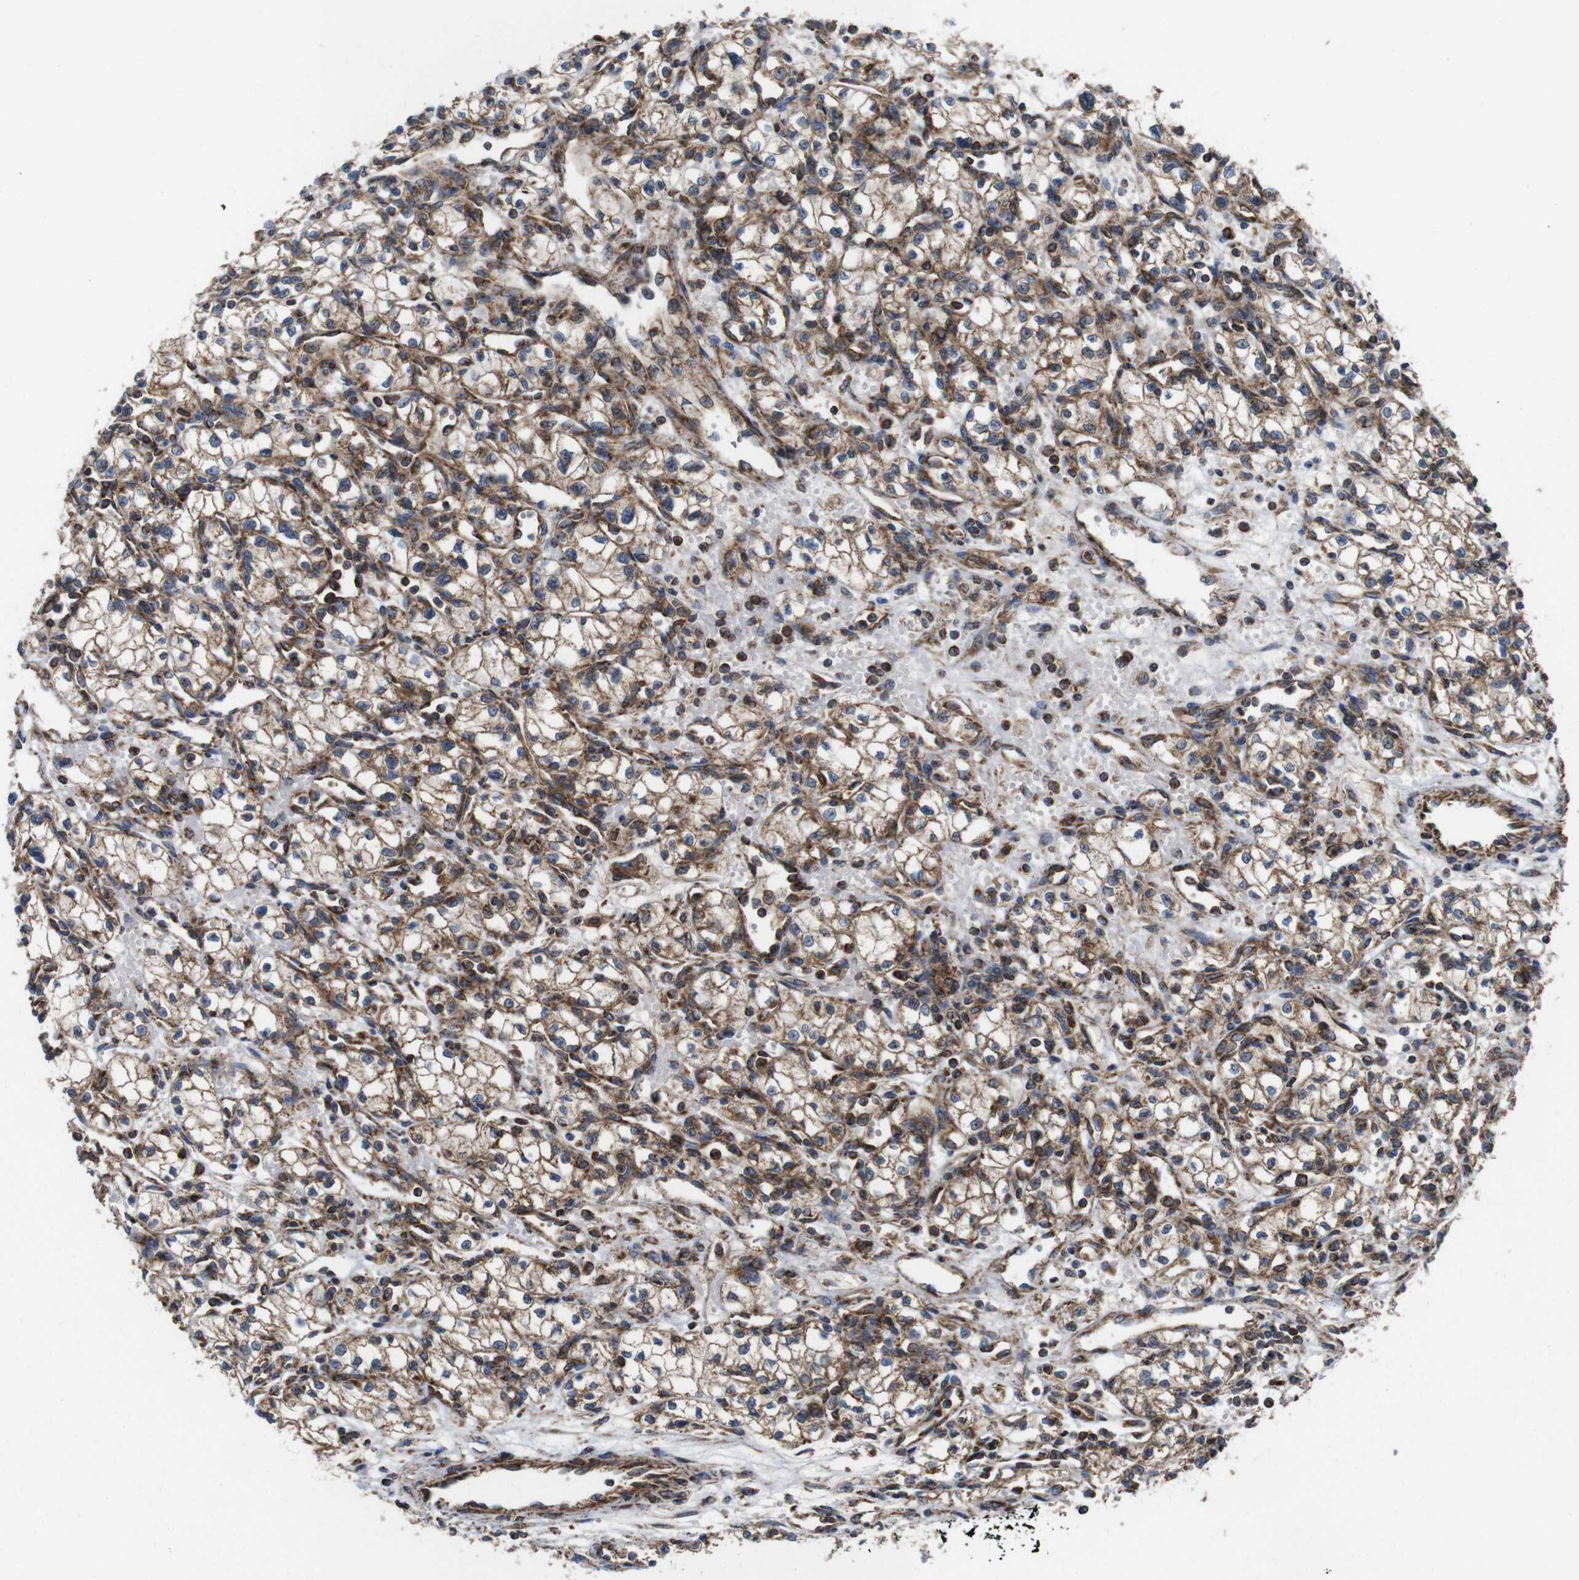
{"staining": {"intensity": "moderate", "quantity": "25%-75%", "location": "cytoplasmic/membranous"}, "tissue": "renal cancer", "cell_type": "Tumor cells", "image_type": "cancer", "snomed": [{"axis": "morphology", "description": "Normal tissue, NOS"}, {"axis": "morphology", "description": "Adenocarcinoma, NOS"}, {"axis": "topography", "description": "Kidney"}], "caption": "Renal cancer was stained to show a protein in brown. There is medium levels of moderate cytoplasmic/membranous positivity in about 25%-75% of tumor cells.", "gene": "HK1", "patient": {"sex": "male", "age": 59}}